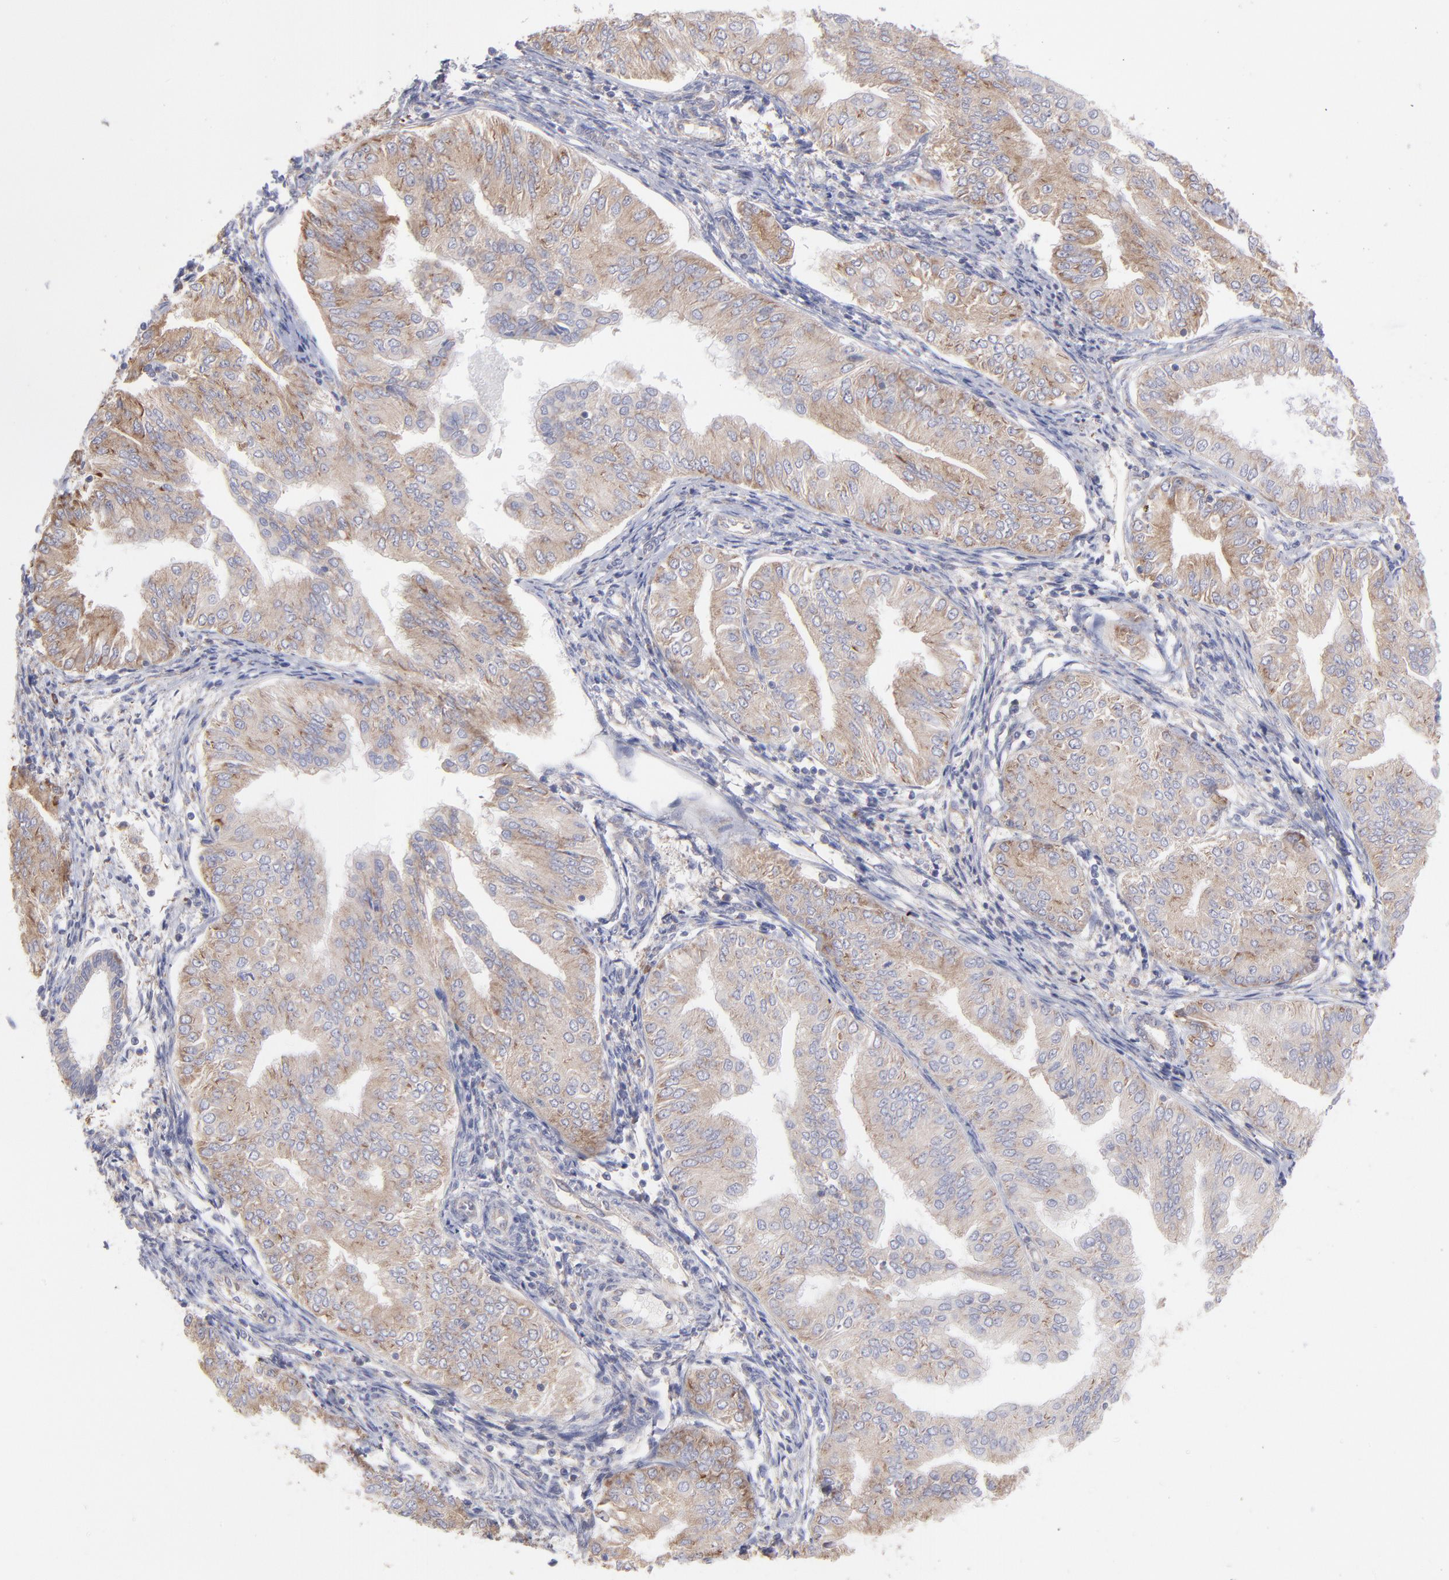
{"staining": {"intensity": "weak", "quantity": ">75%", "location": "cytoplasmic/membranous"}, "tissue": "endometrial cancer", "cell_type": "Tumor cells", "image_type": "cancer", "snomed": [{"axis": "morphology", "description": "Adenocarcinoma, NOS"}, {"axis": "topography", "description": "Endometrium"}], "caption": "DAB (3,3'-diaminobenzidine) immunohistochemical staining of human endometrial cancer displays weak cytoplasmic/membranous protein positivity in about >75% of tumor cells.", "gene": "RPLP0", "patient": {"sex": "female", "age": 53}}